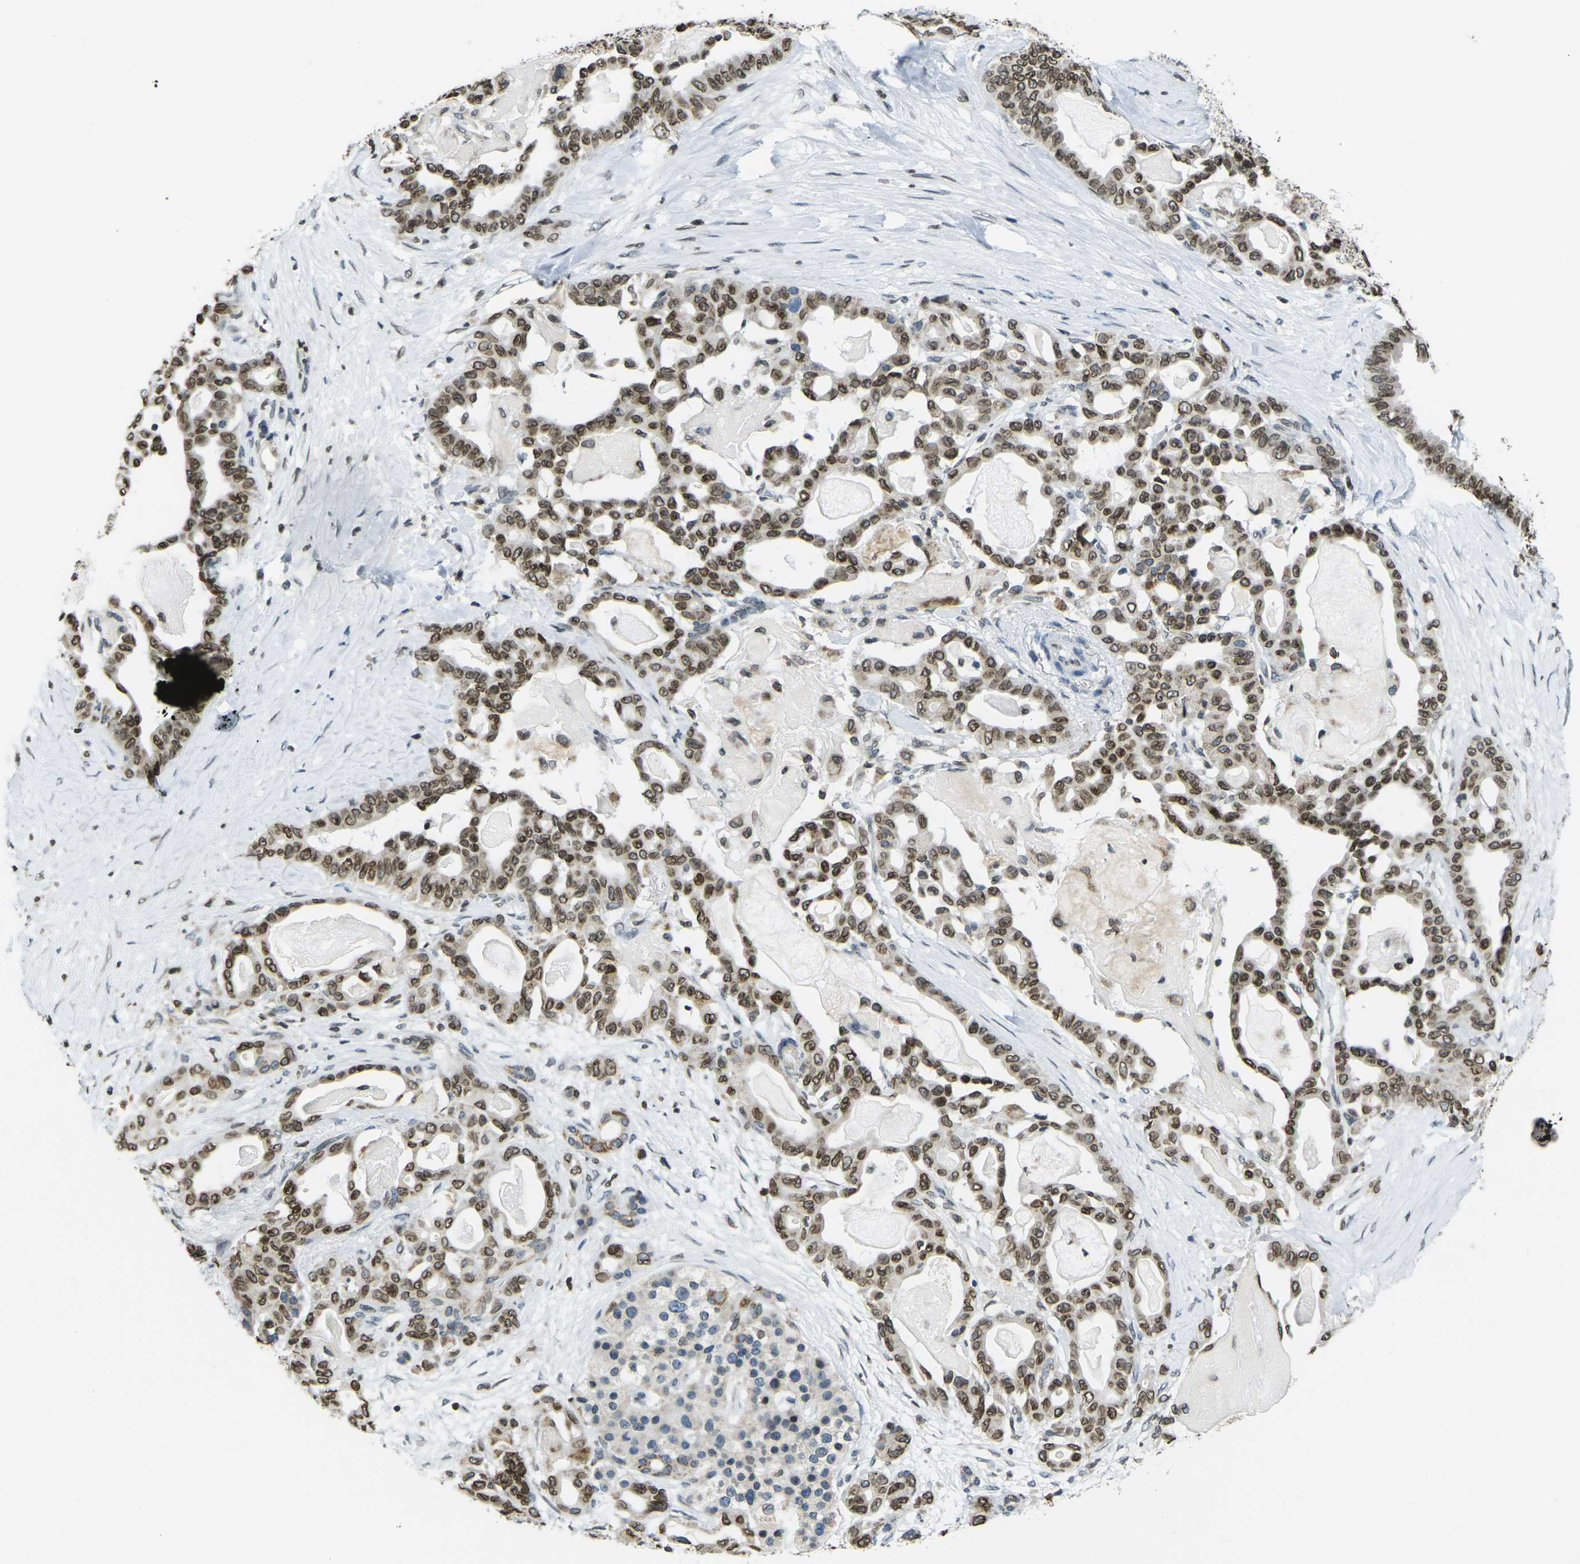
{"staining": {"intensity": "strong", "quantity": ">75%", "location": "nuclear"}, "tissue": "pancreatic cancer", "cell_type": "Tumor cells", "image_type": "cancer", "snomed": [{"axis": "morphology", "description": "Adenocarcinoma, NOS"}, {"axis": "topography", "description": "Pancreas"}], "caption": "Strong nuclear expression for a protein is seen in about >75% of tumor cells of pancreatic adenocarcinoma using immunohistochemistry.", "gene": "BRDT", "patient": {"sex": "male", "age": 63}}